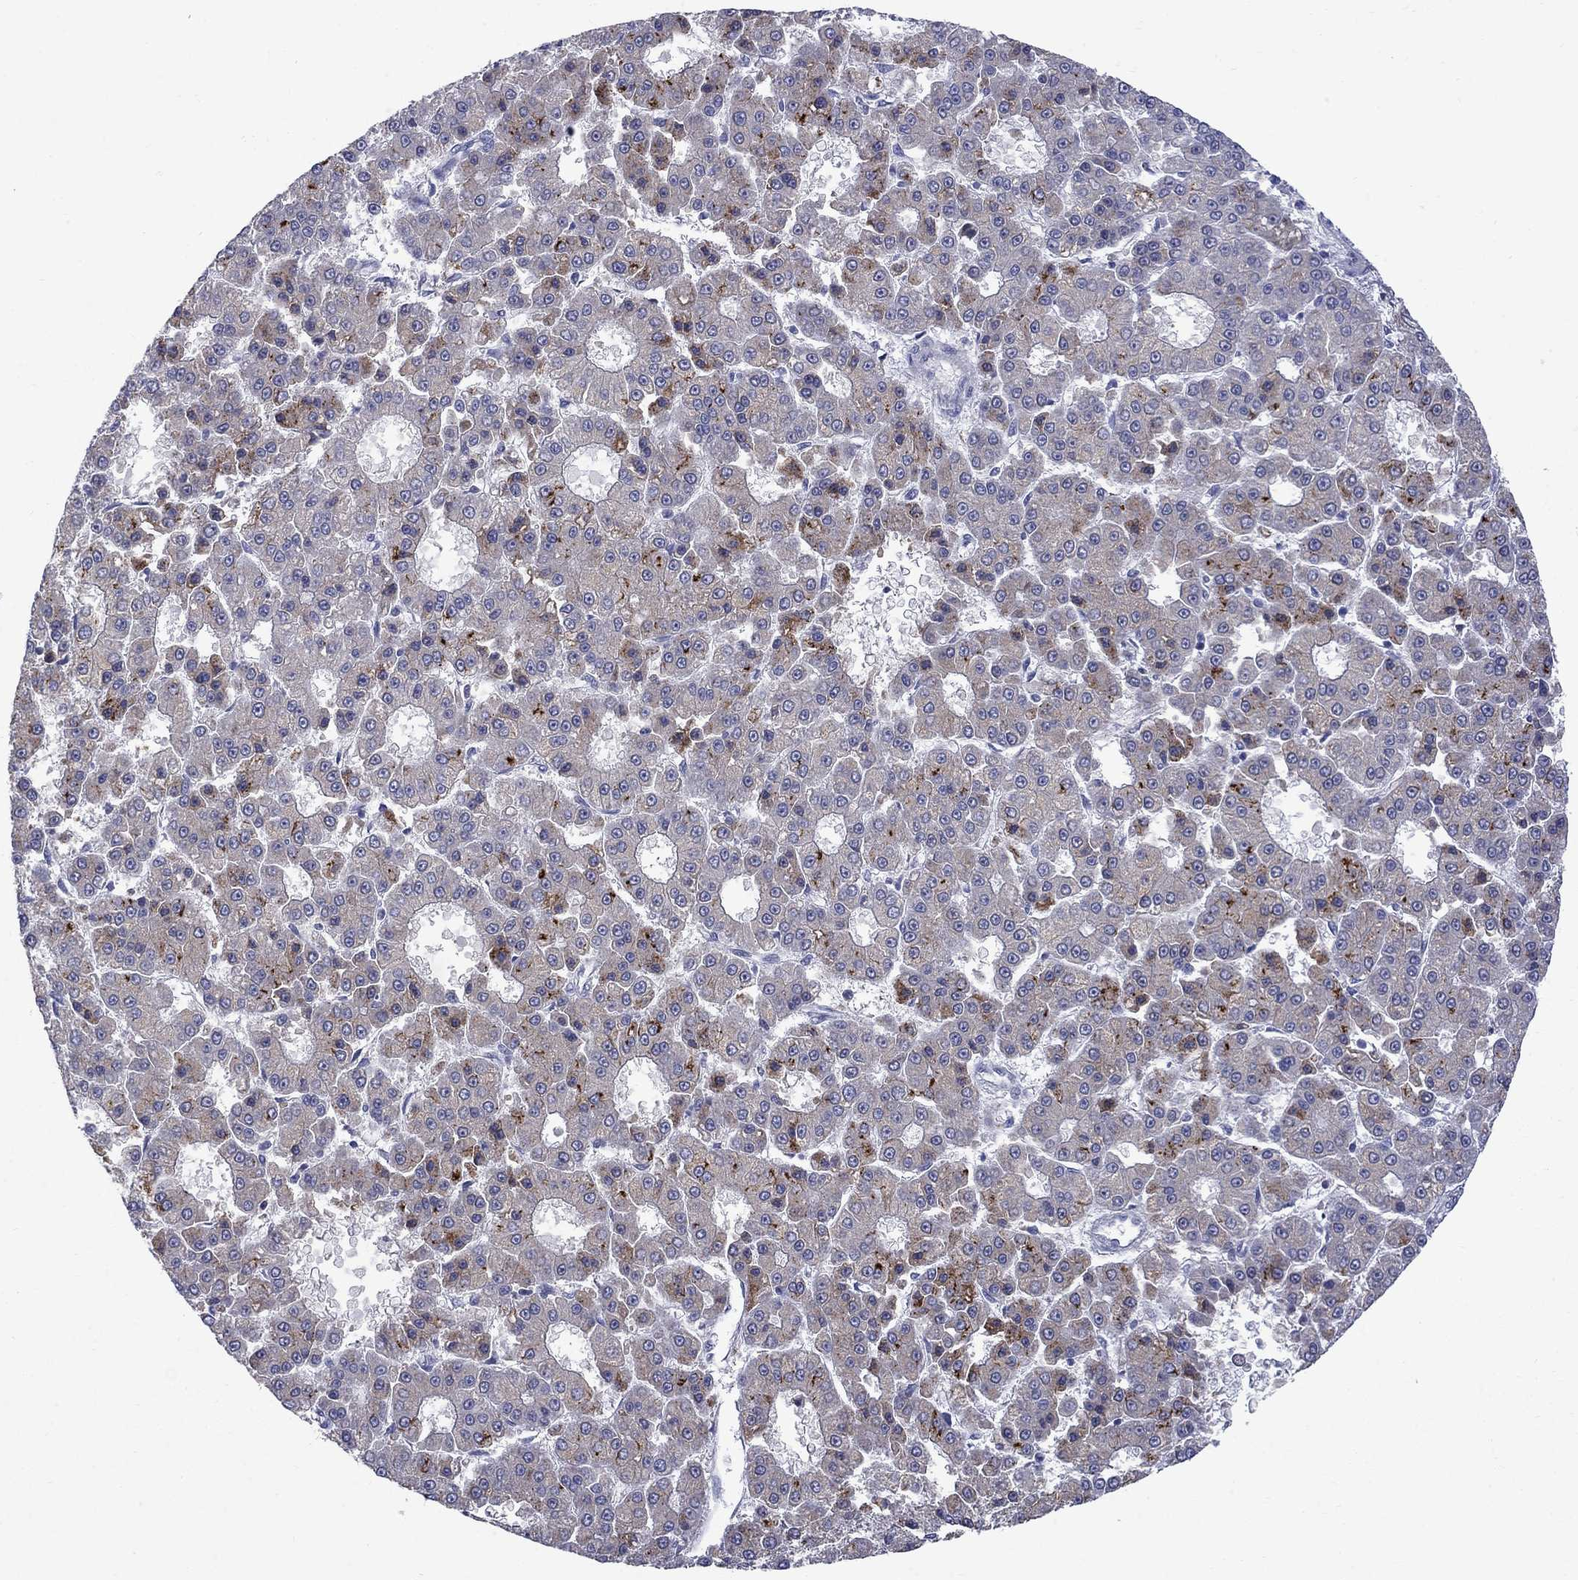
{"staining": {"intensity": "strong", "quantity": "<25%", "location": "cytoplasmic/membranous"}, "tissue": "liver cancer", "cell_type": "Tumor cells", "image_type": "cancer", "snomed": [{"axis": "morphology", "description": "Carcinoma, Hepatocellular, NOS"}, {"axis": "topography", "description": "Liver"}], "caption": "Approximately <25% of tumor cells in human liver cancer (hepatocellular carcinoma) show strong cytoplasmic/membranous protein expression as visualized by brown immunohistochemical staining.", "gene": "ASNS", "patient": {"sex": "male", "age": 70}}